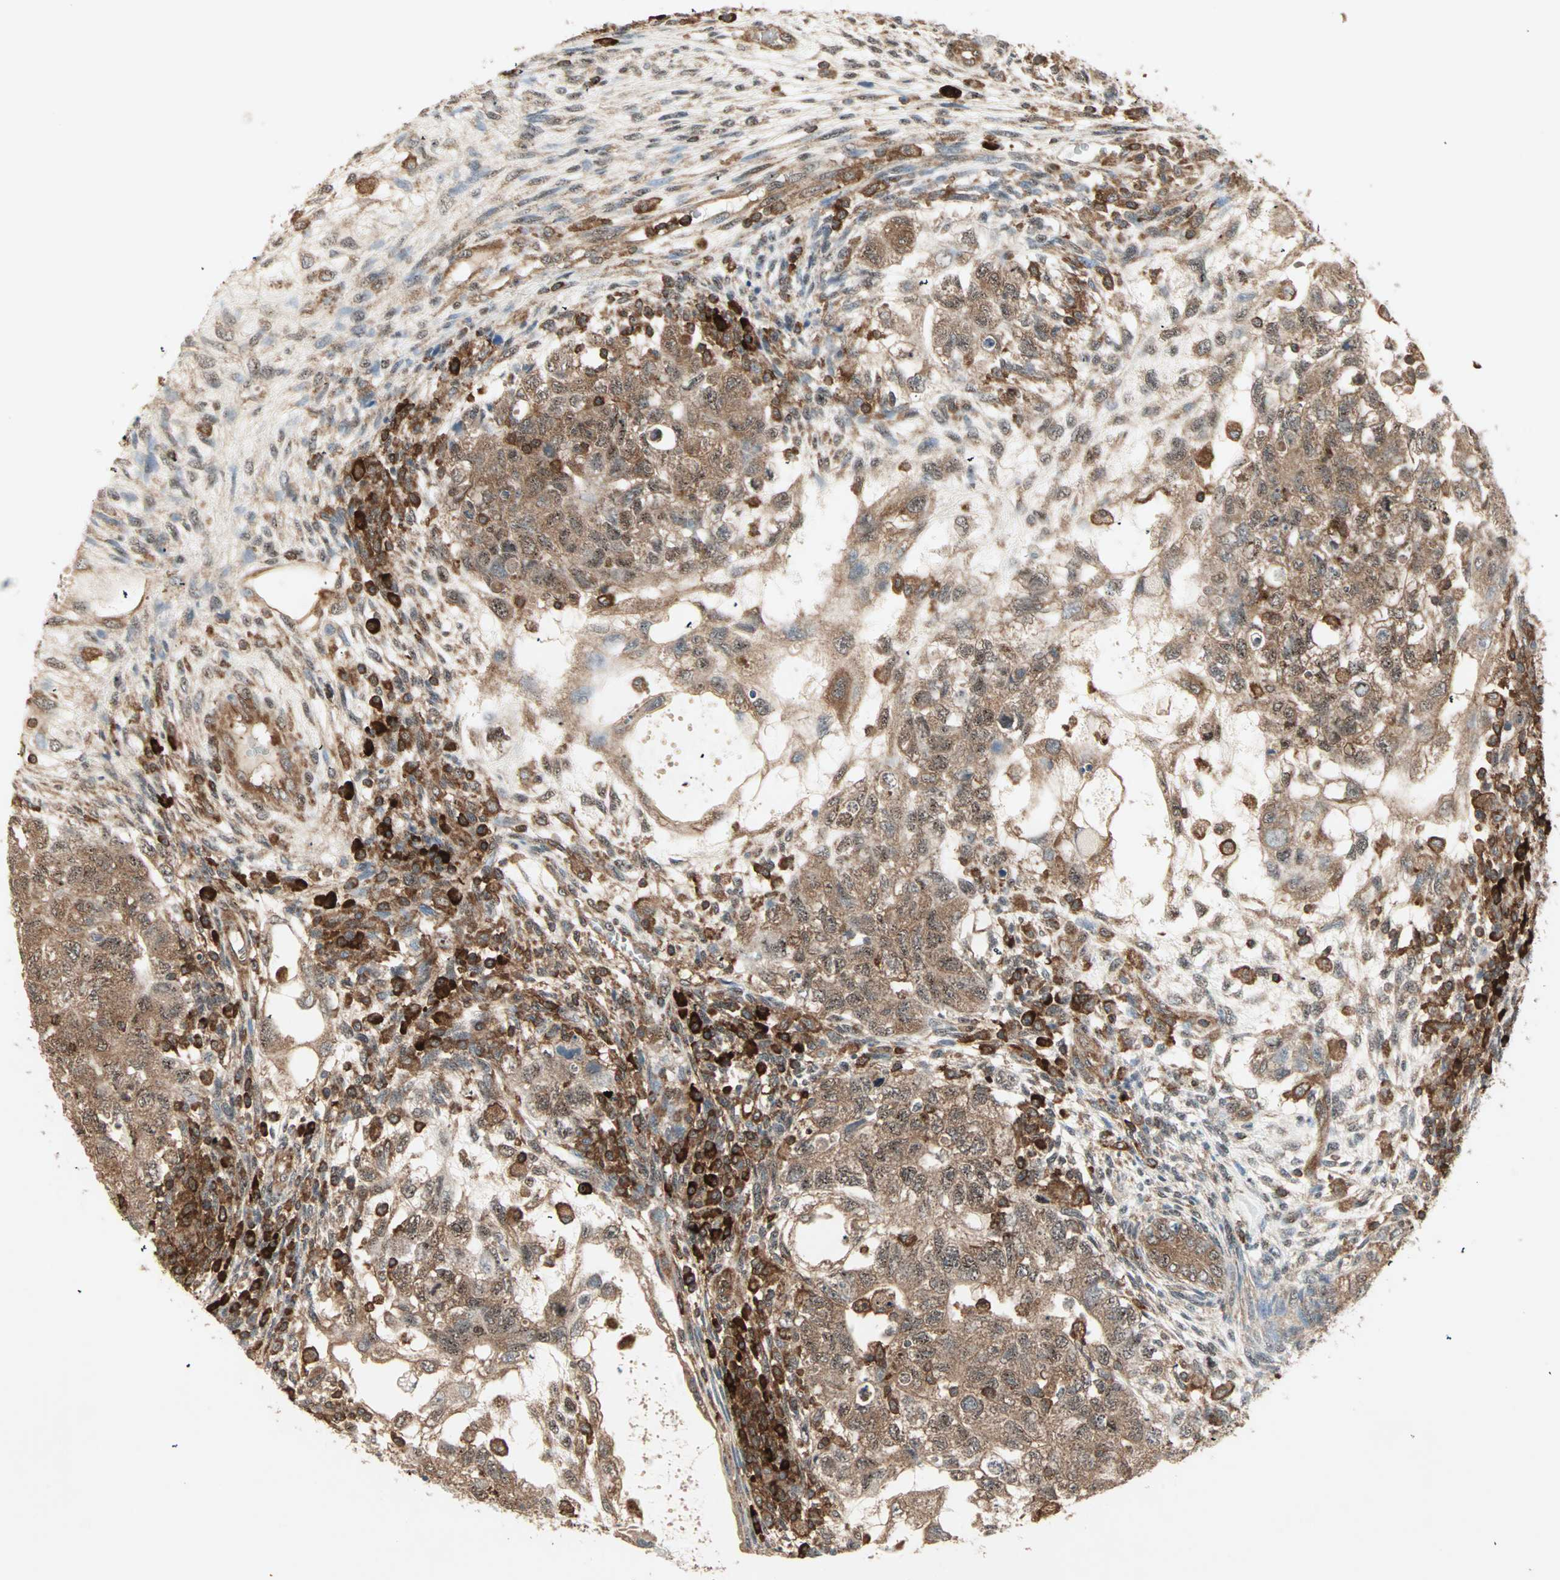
{"staining": {"intensity": "moderate", "quantity": ">75%", "location": "cytoplasmic/membranous,nuclear"}, "tissue": "testis cancer", "cell_type": "Tumor cells", "image_type": "cancer", "snomed": [{"axis": "morphology", "description": "Normal tissue, NOS"}, {"axis": "morphology", "description": "Carcinoma, Embryonal, NOS"}, {"axis": "topography", "description": "Testis"}], "caption": "A brown stain labels moderate cytoplasmic/membranous and nuclear expression of a protein in human embryonal carcinoma (testis) tumor cells. (brown staining indicates protein expression, while blue staining denotes nuclei).", "gene": "MMP3", "patient": {"sex": "male", "age": 36}}